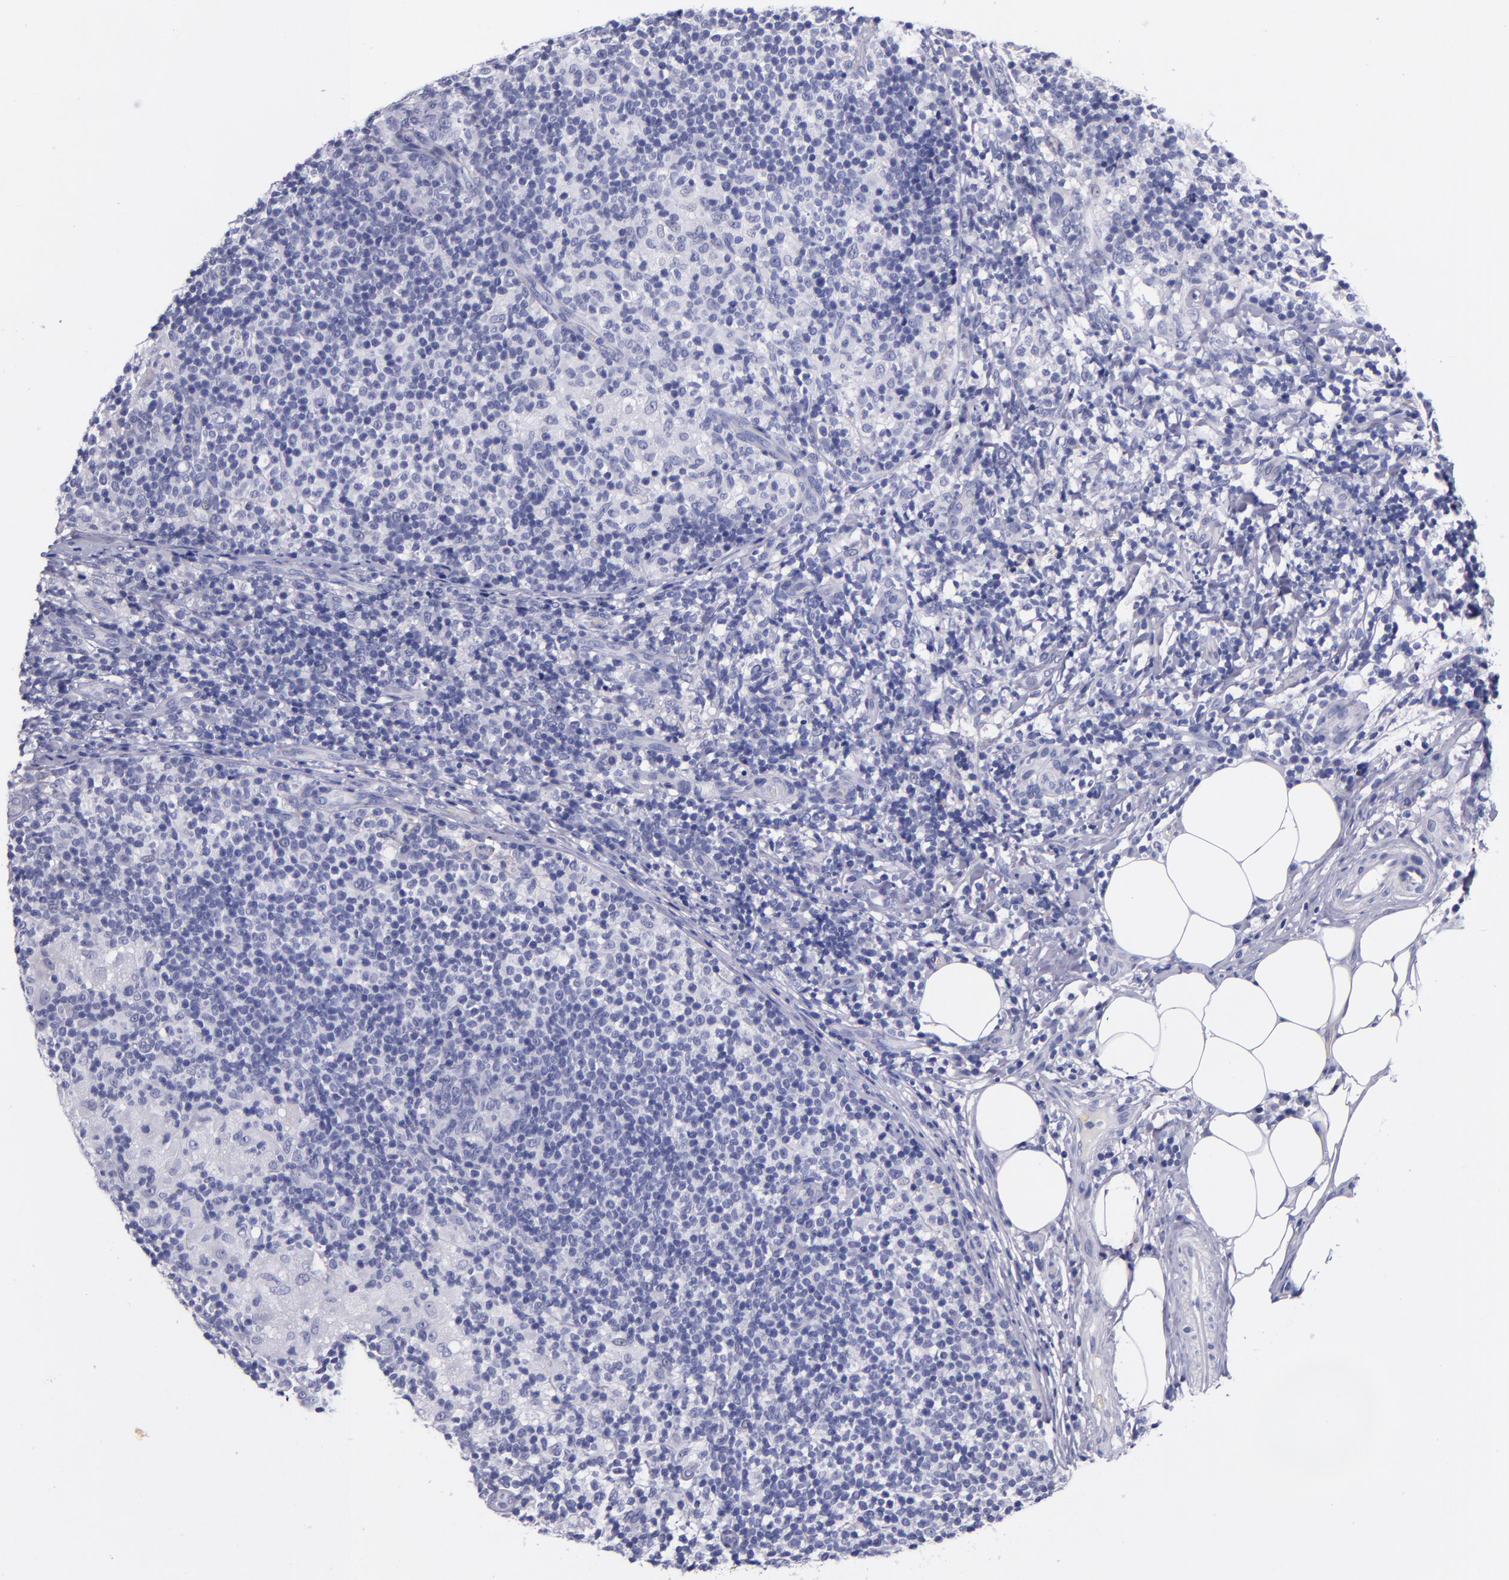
{"staining": {"intensity": "negative", "quantity": "none", "location": "none"}, "tissue": "lymph node", "cell_type": "Germinal center cells", "image_type": "normal", "snomed": [{"axis": "morphology", "description": "Normal tissue, NOS"}, {"axis": "morphology", "description": "Inflammation, NOS"}, {"axis": "topography", "description": "Lymph node"}], "caption": "DAB (3,3'-diaminobenzidine) immunohistochemical staining of unremarkable lymph node demonstrates no significant expression in germinal center cells.", "gene": "SV2A", "patient": {"sex": "male", "age": 46}}